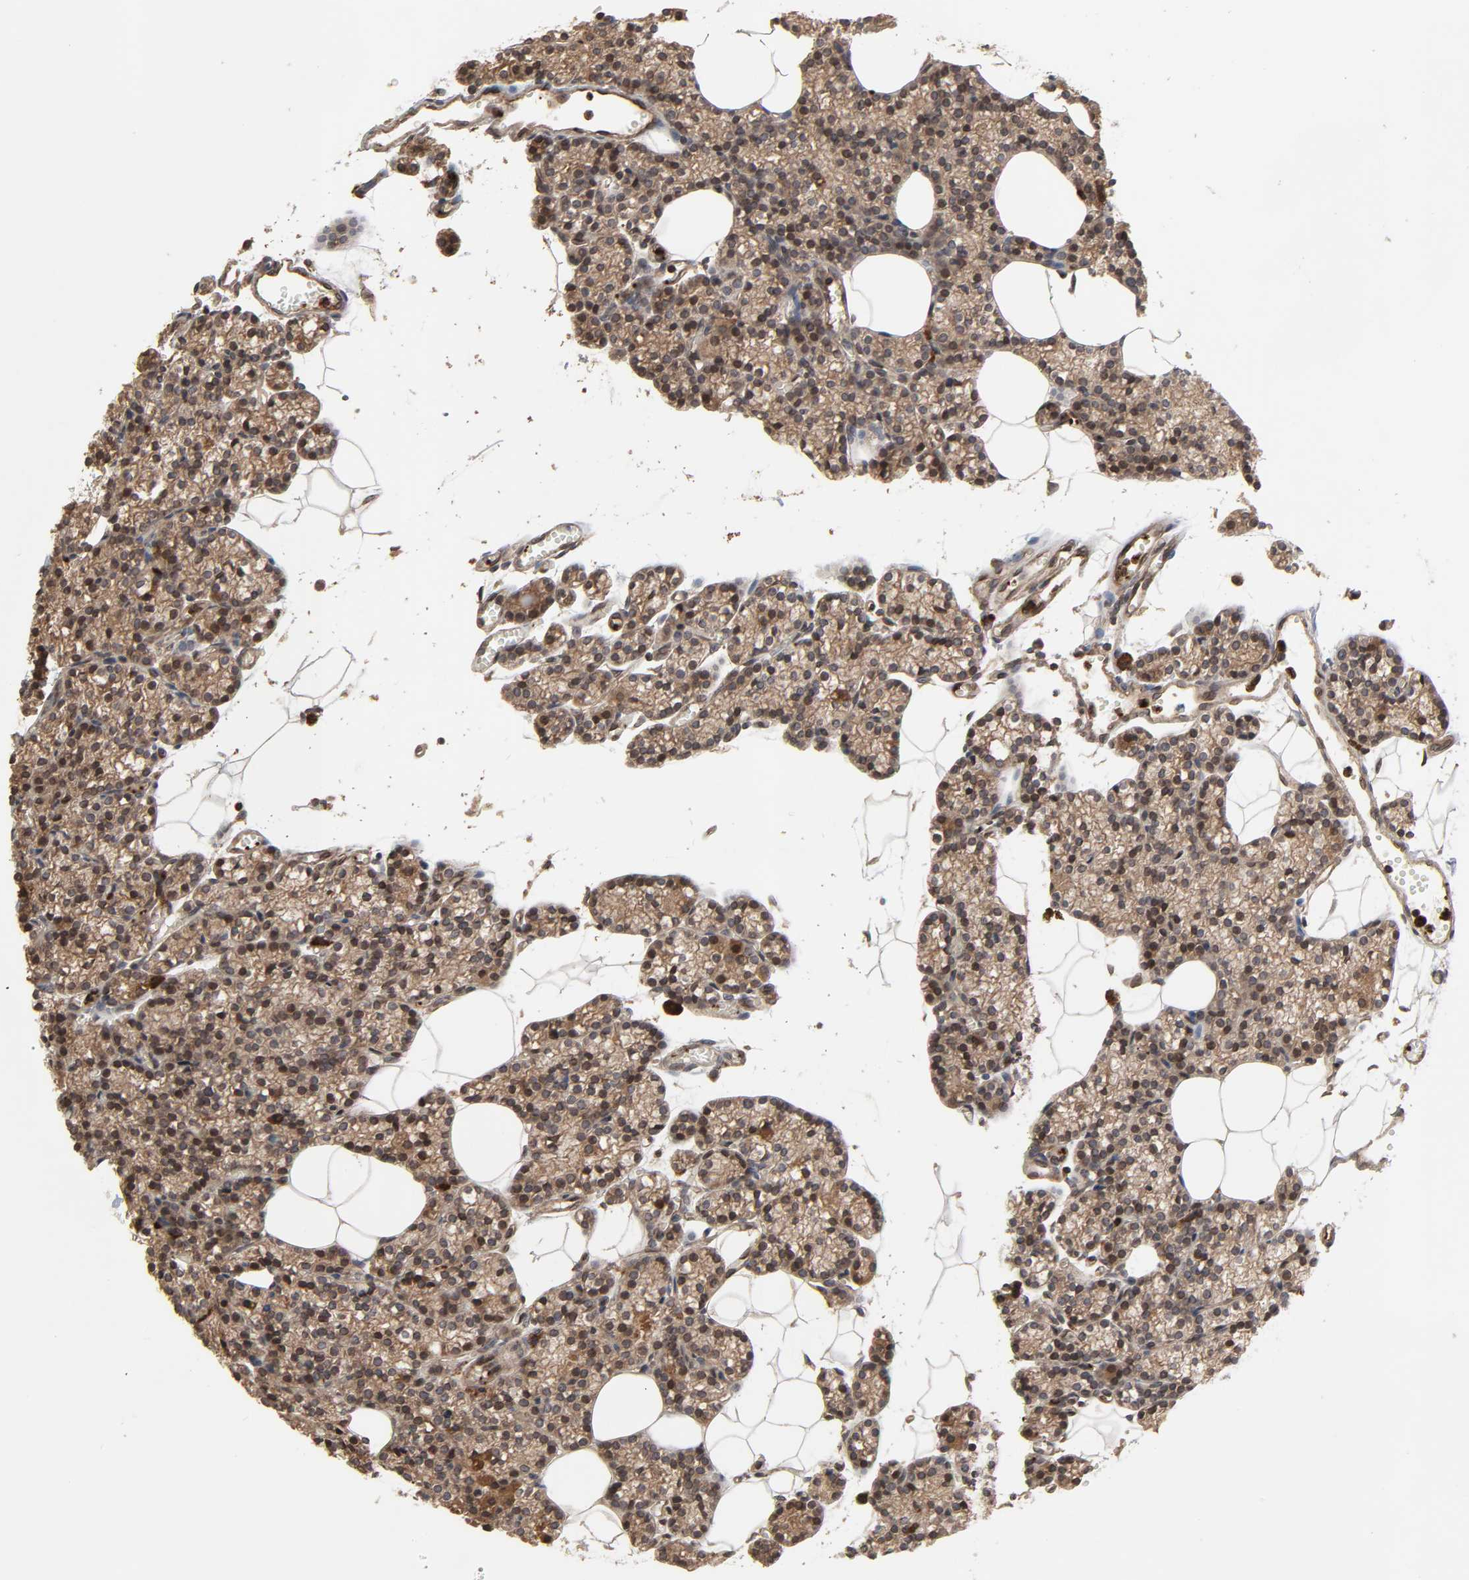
{"staining": {"intensity": "moderate", "quantity": "25%-75%", "location": "cytoplasmic/membranous,nuclear"}, "tissue": "parathyroid gland", "cell_type": "Glandular cells", "image_type": "normal", "snomed": [{"axis": "morphology", "description": "Normal tissue, NOS"}, {"axis": "topography", "description": "Parathyroid gland"}], "caption": "Immunohistochemistry (IHC) micrograph of normal parathyroid gland stained for a protein (brown), which demonstrates medium levels of moderate cytoplasmic/membranous,nuclear expression in approximately 25%-75% of glandular cells.", "gene": "CCDC175", "patient": {"sex": "female", "age": 60}}